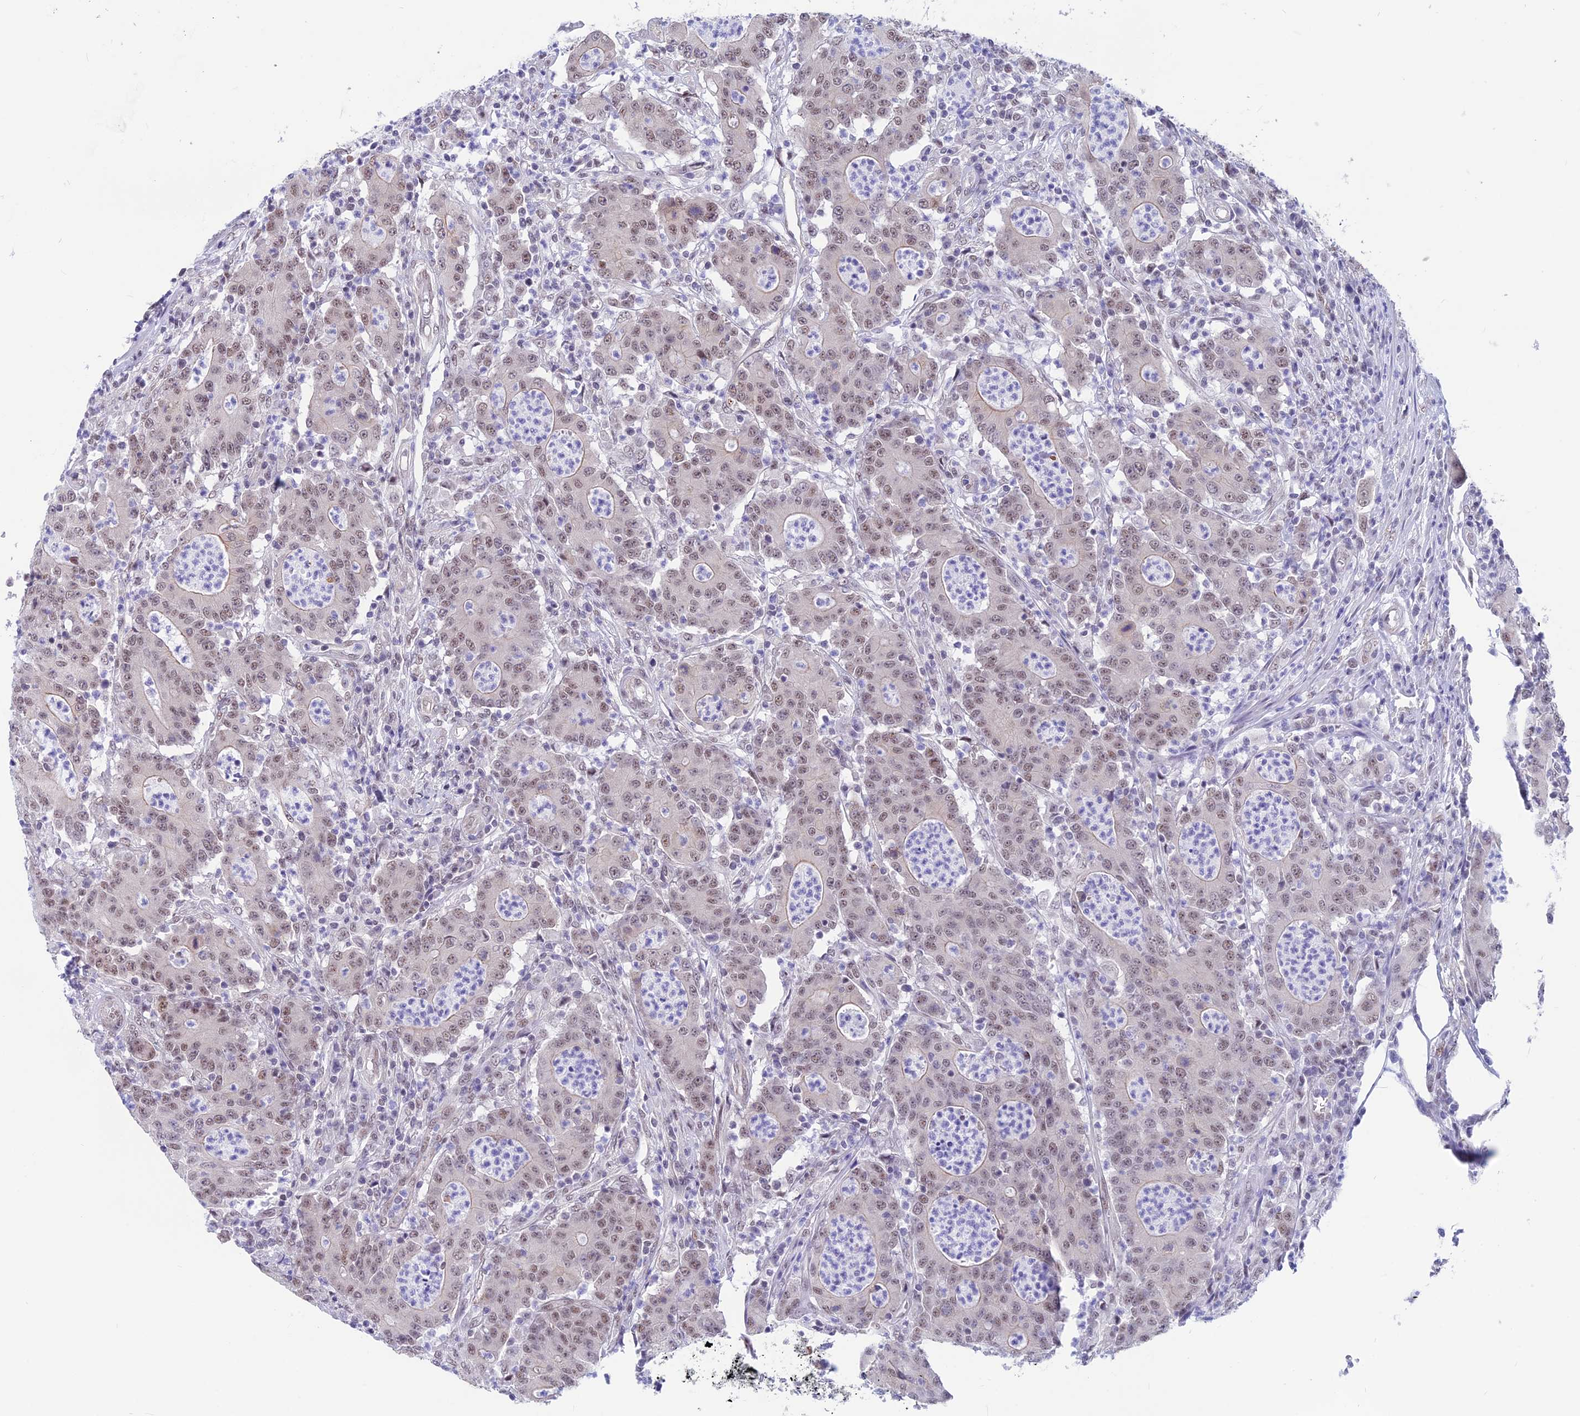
{"staining": {"intensity": "weak", "quantity": ">75%", "location": "nuclear"}, "tissue": "colorectal cancer", "cell_type": "Tumor cells", "image_type": "cancer", "snomed": [{"axis": "morphology", "description": "Adenocarcinoma, NOS"}, {"axis": "topography", "description": "Colon"}], "caption": "A brown stain labels weak nuclear positivity of a protein in adenocarcinoma (colorectal) tumor cells. The staining was performed using DAB to visualize the protein expression in brown, while the nuclei were stained in blue with hematoxylin (Magnification: 20x).", "gene": "SRSF5", "patient": {"sex": "male", "age": 83}}